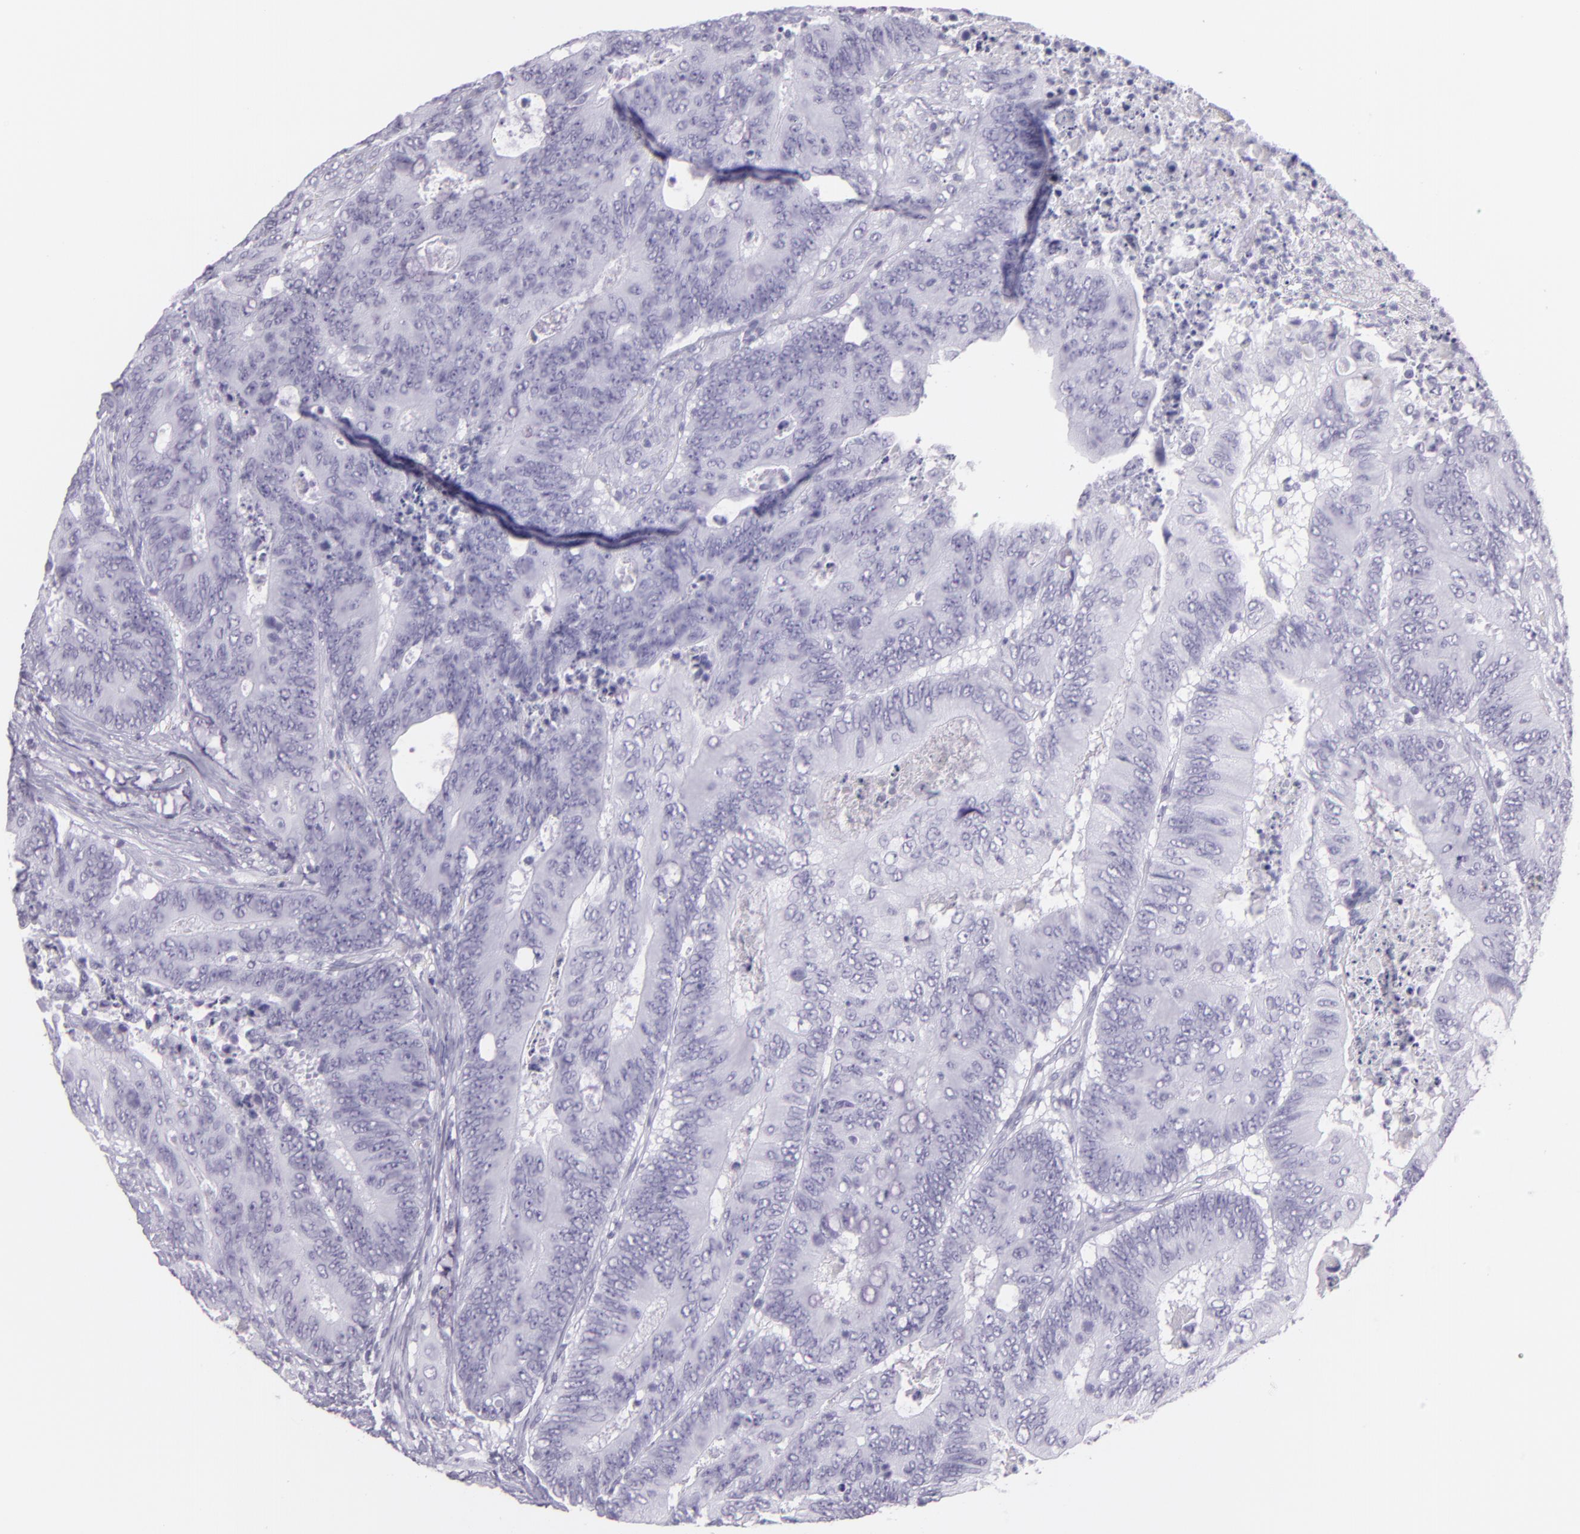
{"staining": {"intensity": "negative", "quantity": "none", "location": "none"}, "tissue": "colorectal cancer", "cell_type": "Tumor cells", "image_type": "cancer", "snomed": [{"axis": "morphology", "description": "Adenocarcinoma, NOS"}, {"axis": "topography", "description": "Colon"}], "caption": "Tumor cells are negative for brown protein staining in colorectal cancer.", "gene": "MUC6", "patient": {"sex": "male", "age": 65}}